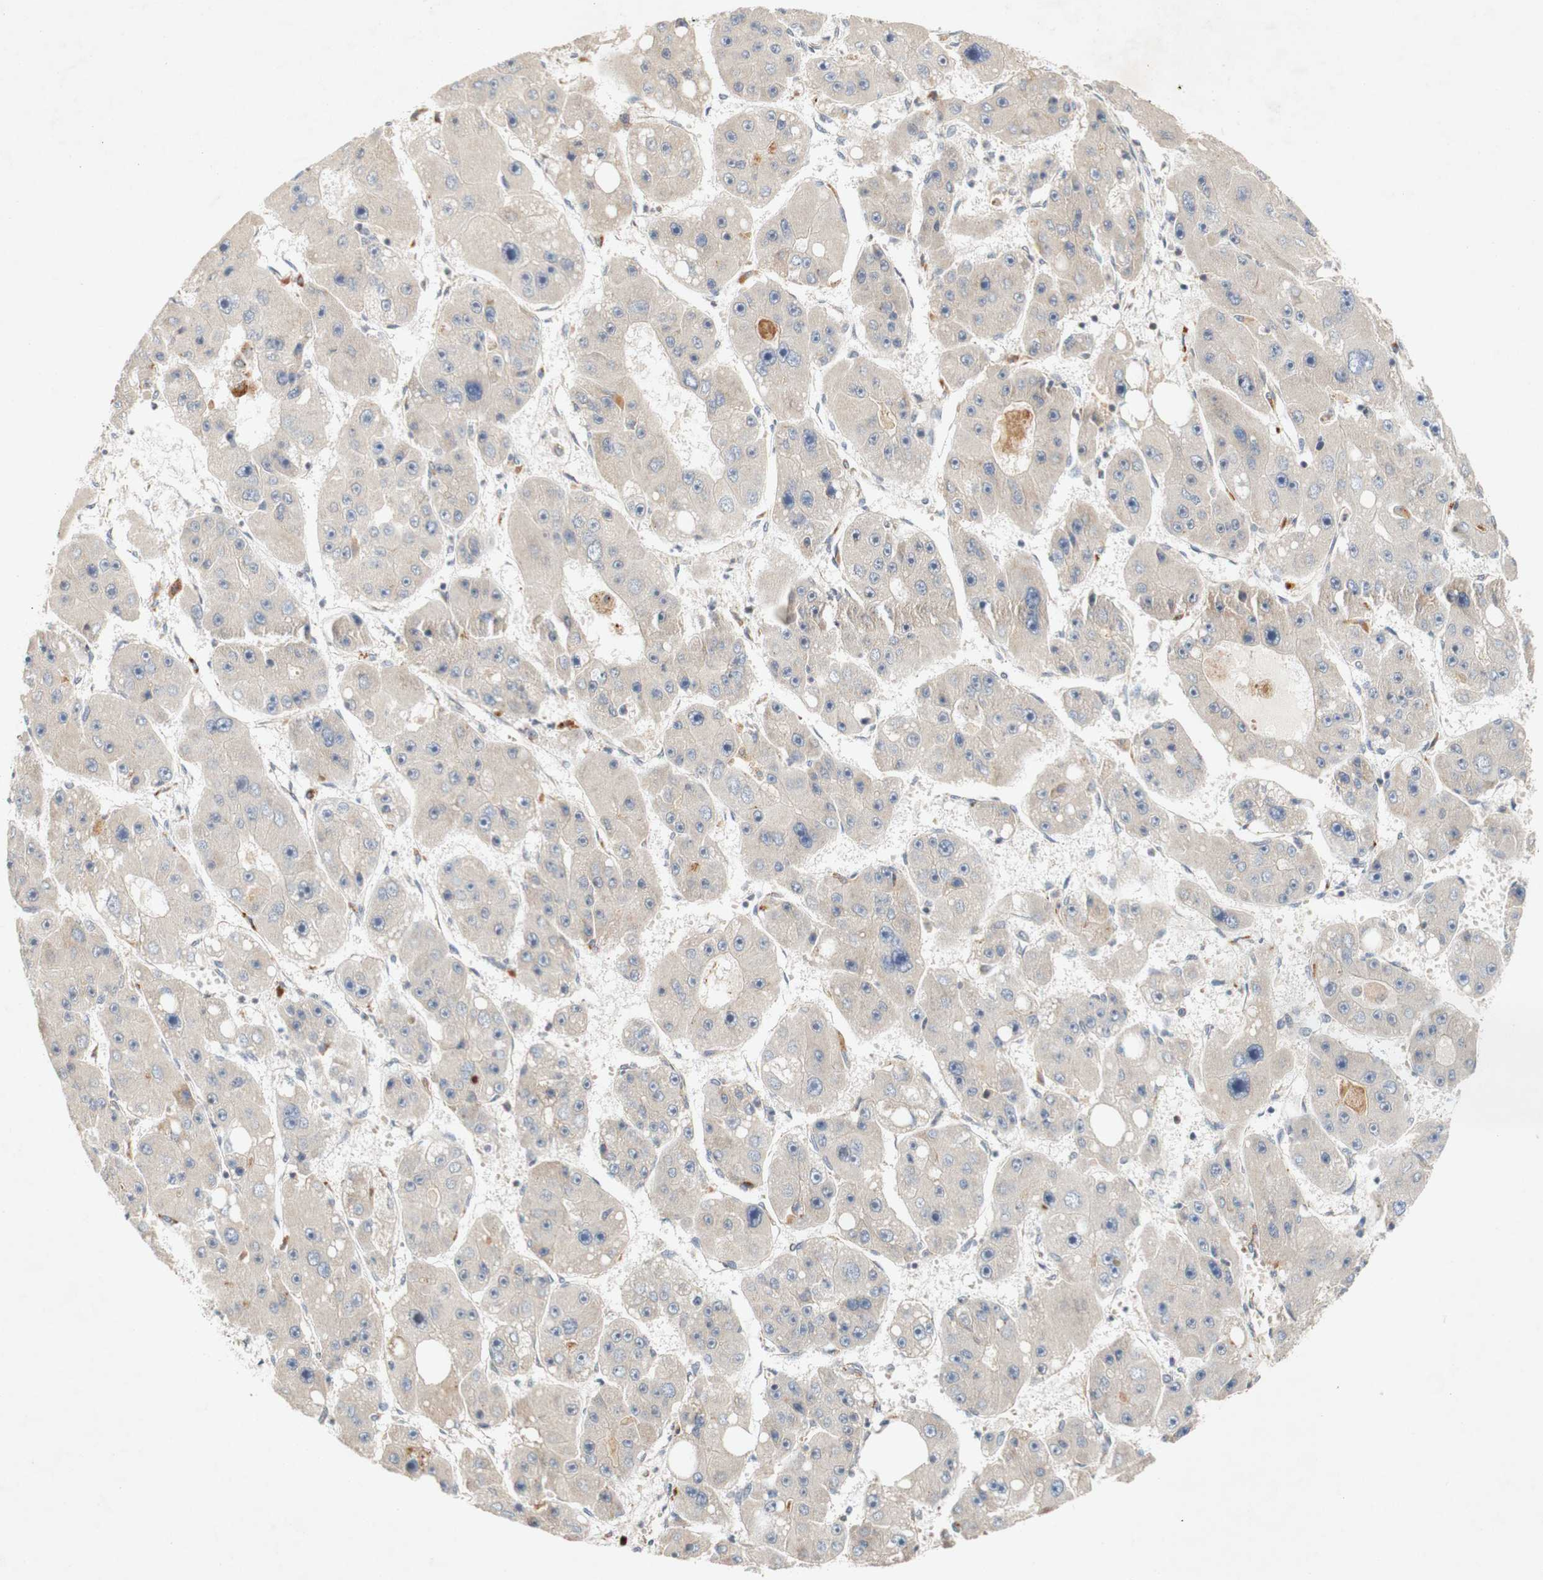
{"staining": {"intensity": "moderate", "quantity": ">75%", "location": "cytoplasmic/membranous"}, "tissue": "liver cancer", "cell_type": "Tumor cells", "image_type": "cancer", "snomed": [{"axis": "morphology", "description": "Carcinoma, Hepatocellular, NOS"}, {"axis": "topography", "description": "Liver"}], "caption": "Immunohistochemical staining of hepatocellular carcinoma (liver) shows medium levels of moderate cytoplasmic/membranous expression in about >75% of tumor cells.", "gene": "PIN1", "patient": {"sex": "female", "age": 61}}